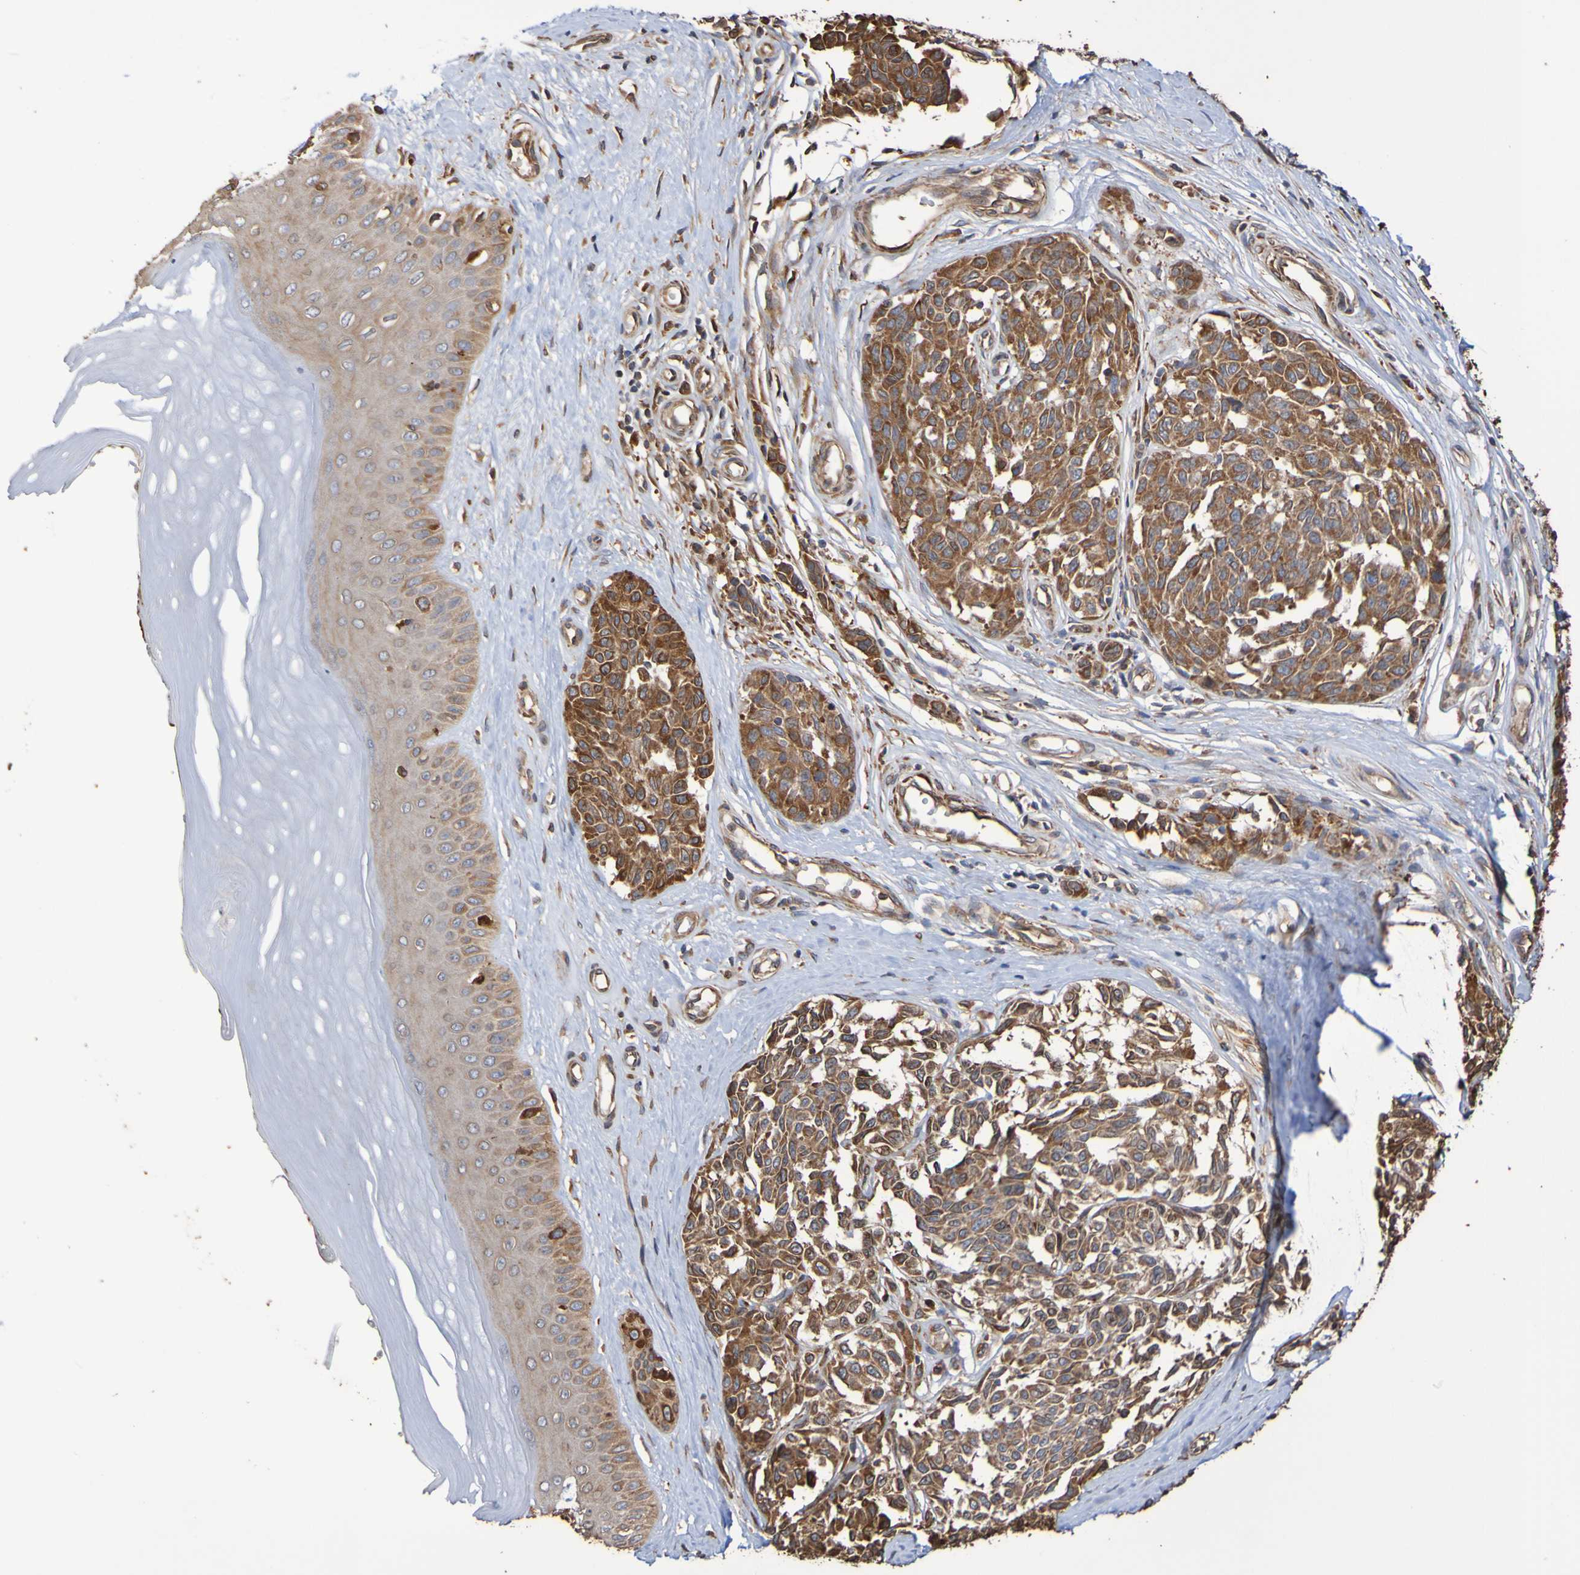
{"staining": {"intensity": "moderate", "quantity": ">75%", "location": "cytoplasmic/membranous"}, "tissue": "melanoma", "cell_type": "Tumor cells", "image_type": "cancer", "snomed": [{"axis": "morphology", "description": "Malignant melanoma, NOS"}, {"axis": "topography", "description": "Skin"}], "caption": "The histopathology image displays a brown stain indicating the presence of a protein in the cytoplasmic/membranous of tumor cells in melanoma. The staining was performed using DAB (3,3'-diaminobenzidine), with brown indicating positive protein expression. Nuclei are stained blue with hematoxylin.", "gene": "RAB11A", "patient": {"sex": "female", "age": 64}}